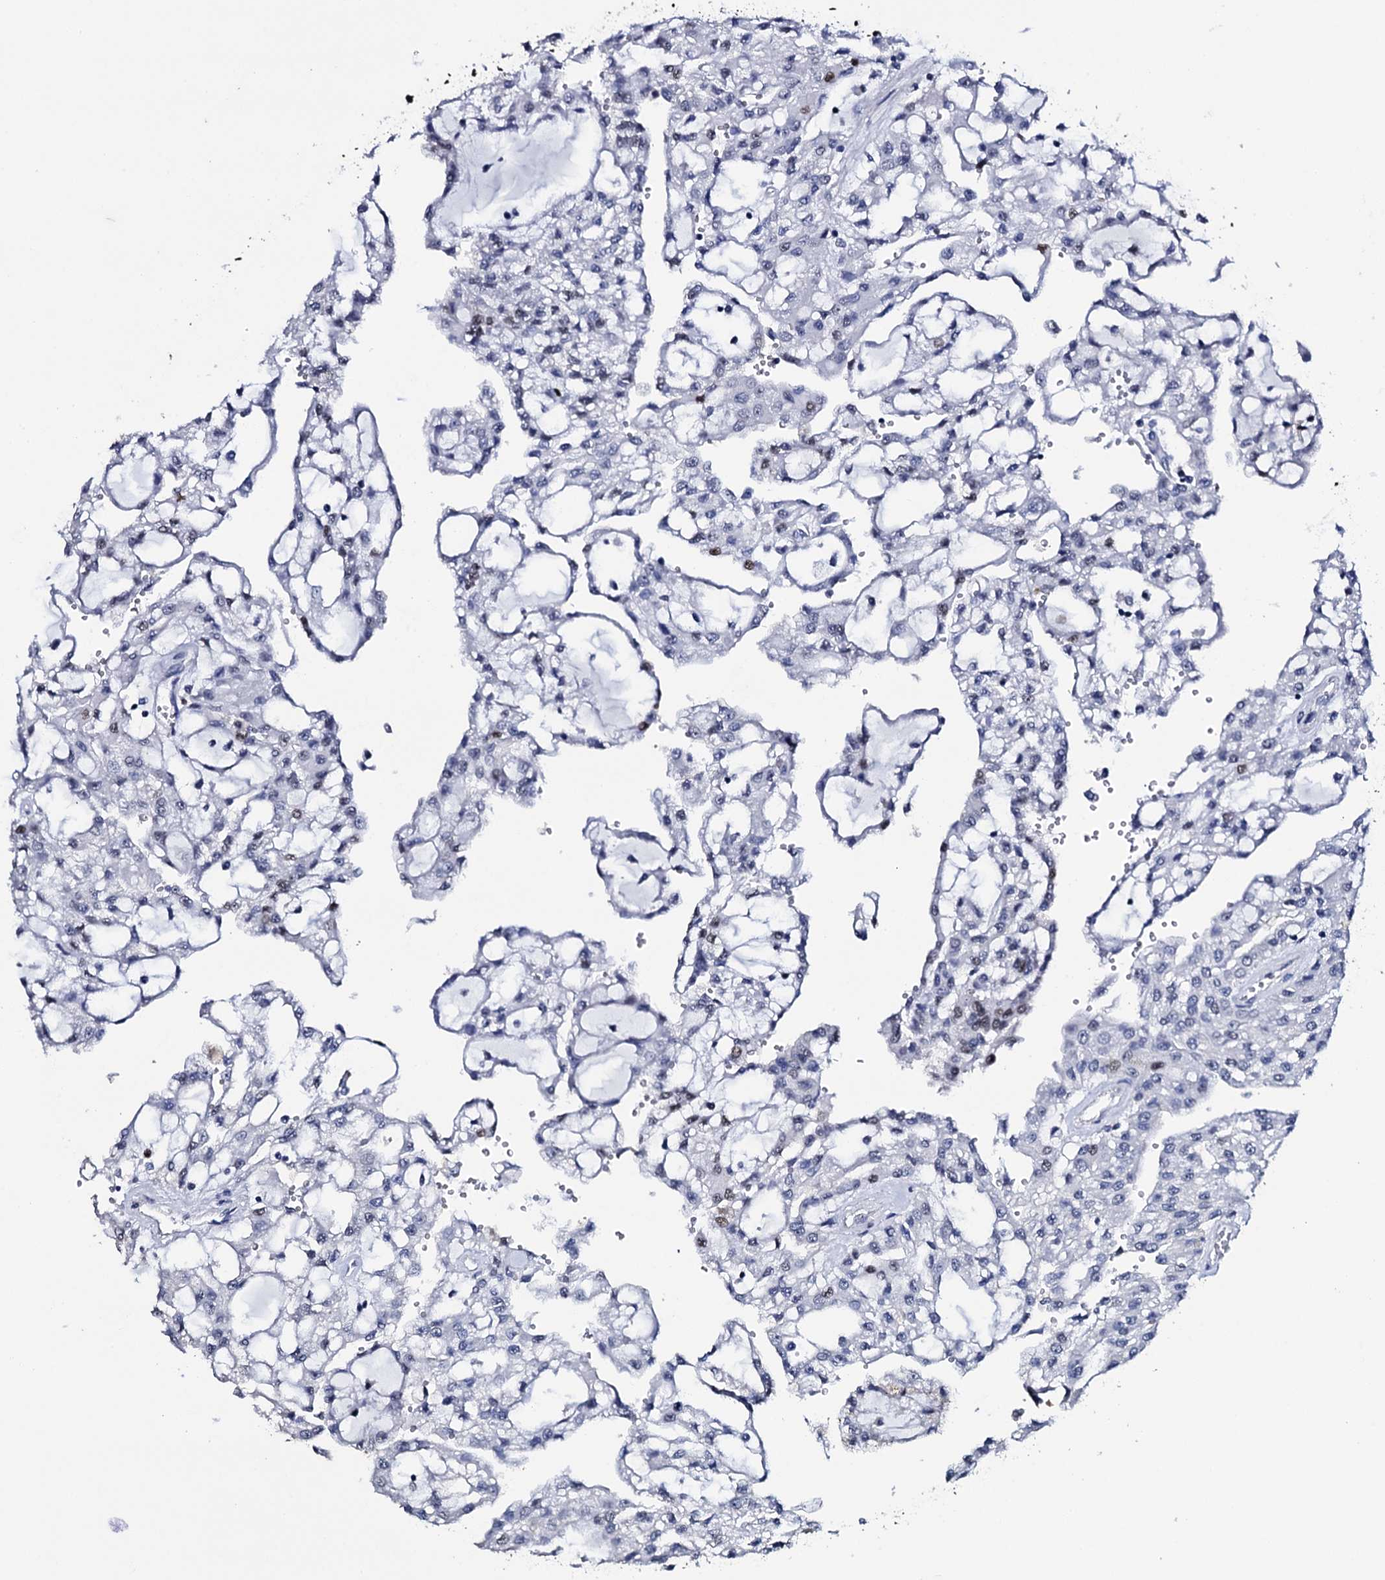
{"staining": {"intensity": "moderate", "quantity": "<25%", "location": "nuclear"}, "tissue": "renal cancer", "cell_type": "Tumor cells", "image_type": "cancer", "snomed": [{"axis": "morphology", "description": "Adenocarcinoma, NOS"}, {"axis": "topography", "description": "Kidney"}], "caption": "Renal adenocarcinoma stained for a protein exhibits moderate nuclear positivity in tumor cells. (DAB IHC, brown staining for protein, blue staining for nuclei).", "gene": "NPM2", "patient": {"sex": "male", "age": 63}}